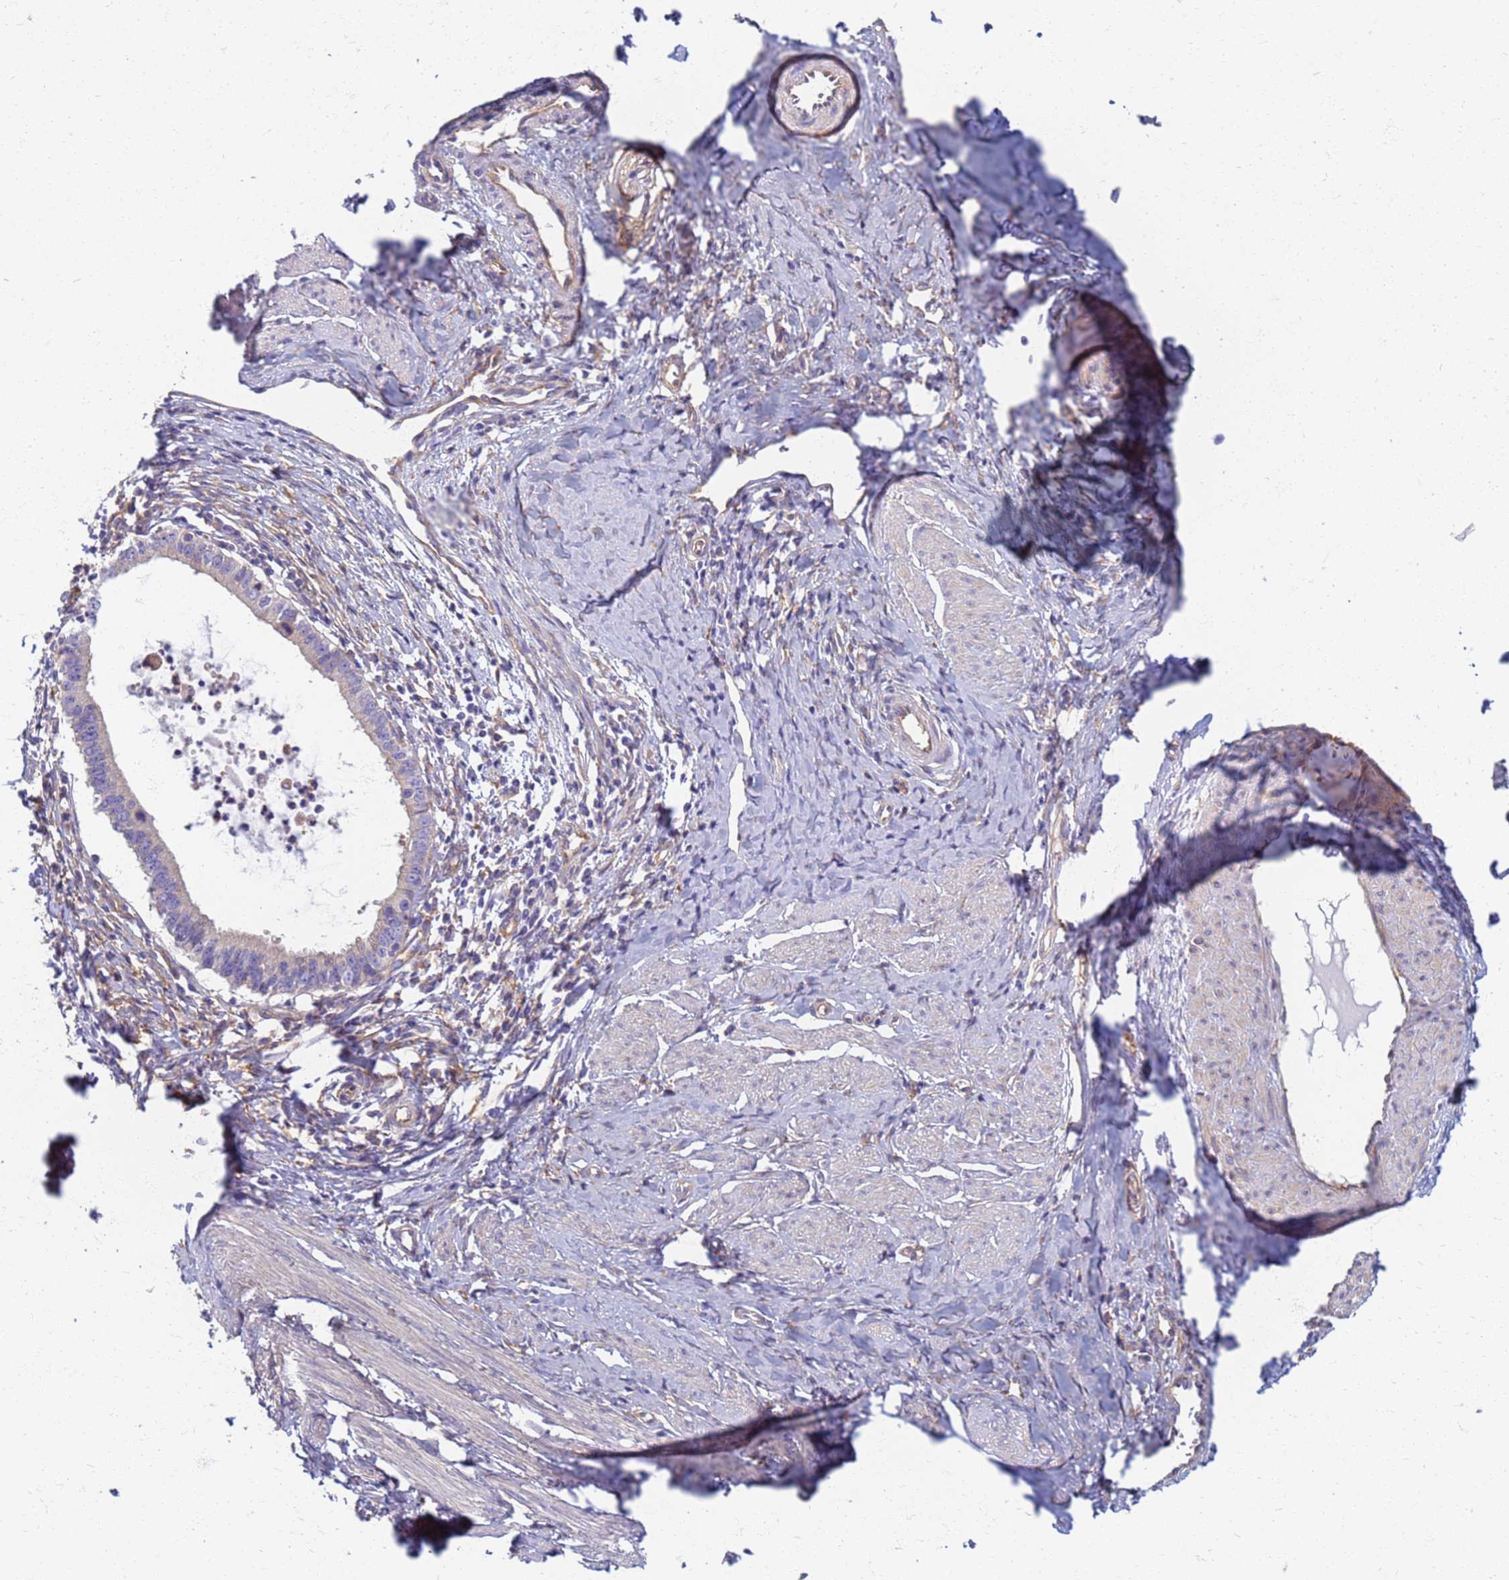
{"staining": {"intensity": "negative", "quantity": "none", "location": "none"}, "tissue": "cervical cancer", "cell_type": "Tumor cells", "image_type": "cancer", "snomed": [{"axis": "morphology", "description": "Adenocarcinoma, NOS"}, {"axis": "topography", "description": "Cervix"}], "caption": "High power microscopy micrograph of an IHC photomicrograph of cervical cancer (adenocarcinoma), revealing no significant staining in tumor cells.", "gene": "EEA1", "patient": {"sex": "female", "age": 36}}